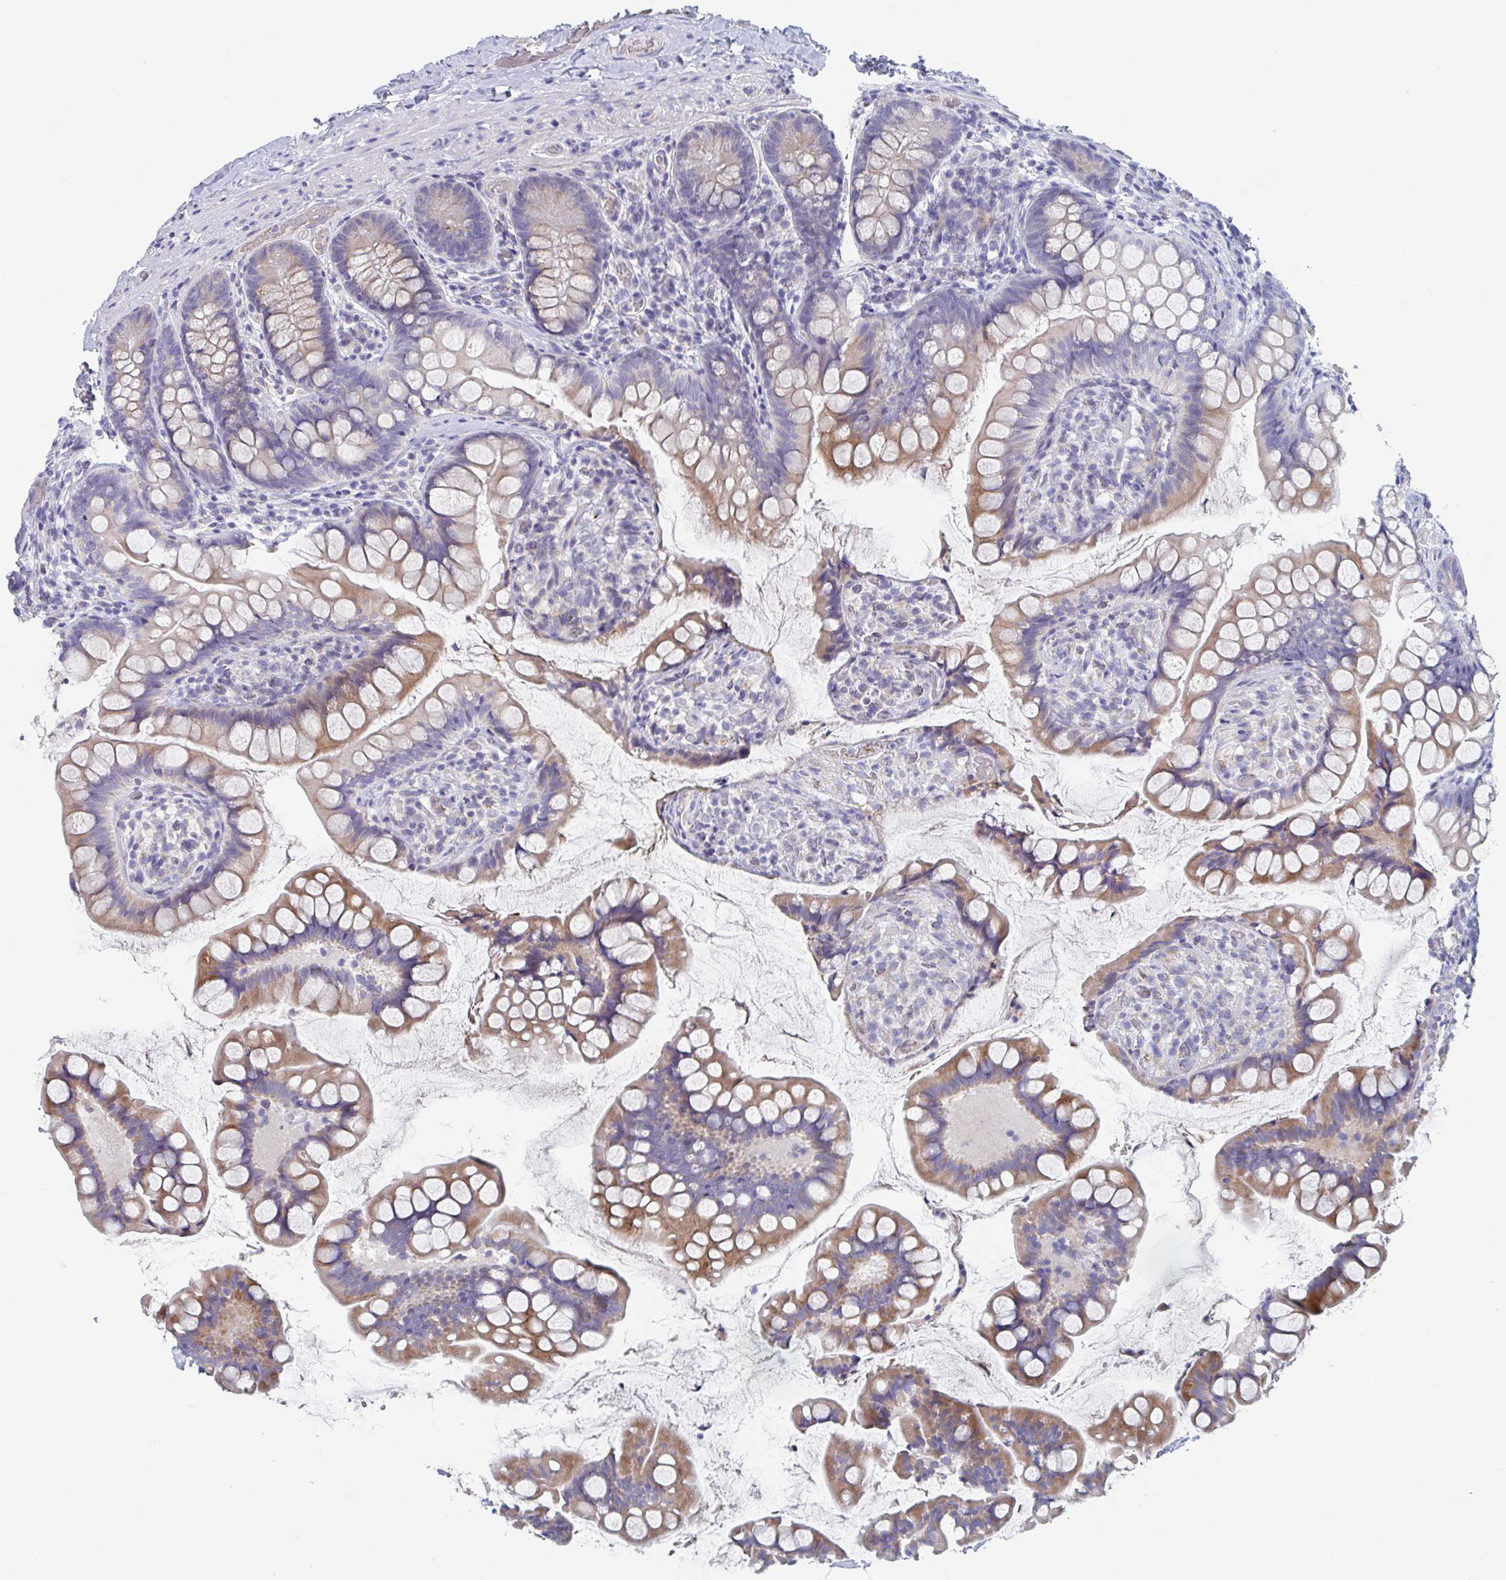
{"staining": {"intensity": "moderate", "quantity": "25%-75%", "location": "cytoplasmic/membranous"}, "tissue": "small intestine", "cell_type": "Glandular cells", "image_type": "normal", "snomed": [{"axis": "morphology", "description": "Normal tissue, NOS"}, {"axis": "topography", "description": "Small intestine"}], "caption": "Moderate cytoplasmic/membranous positivity for a protein is present in about 25%-75% of glandular cells of normal small intestine using immunohistochemistry (IHC).", "gene": "ABHD16A", "patient": {"sex": "male", "age": 70}}